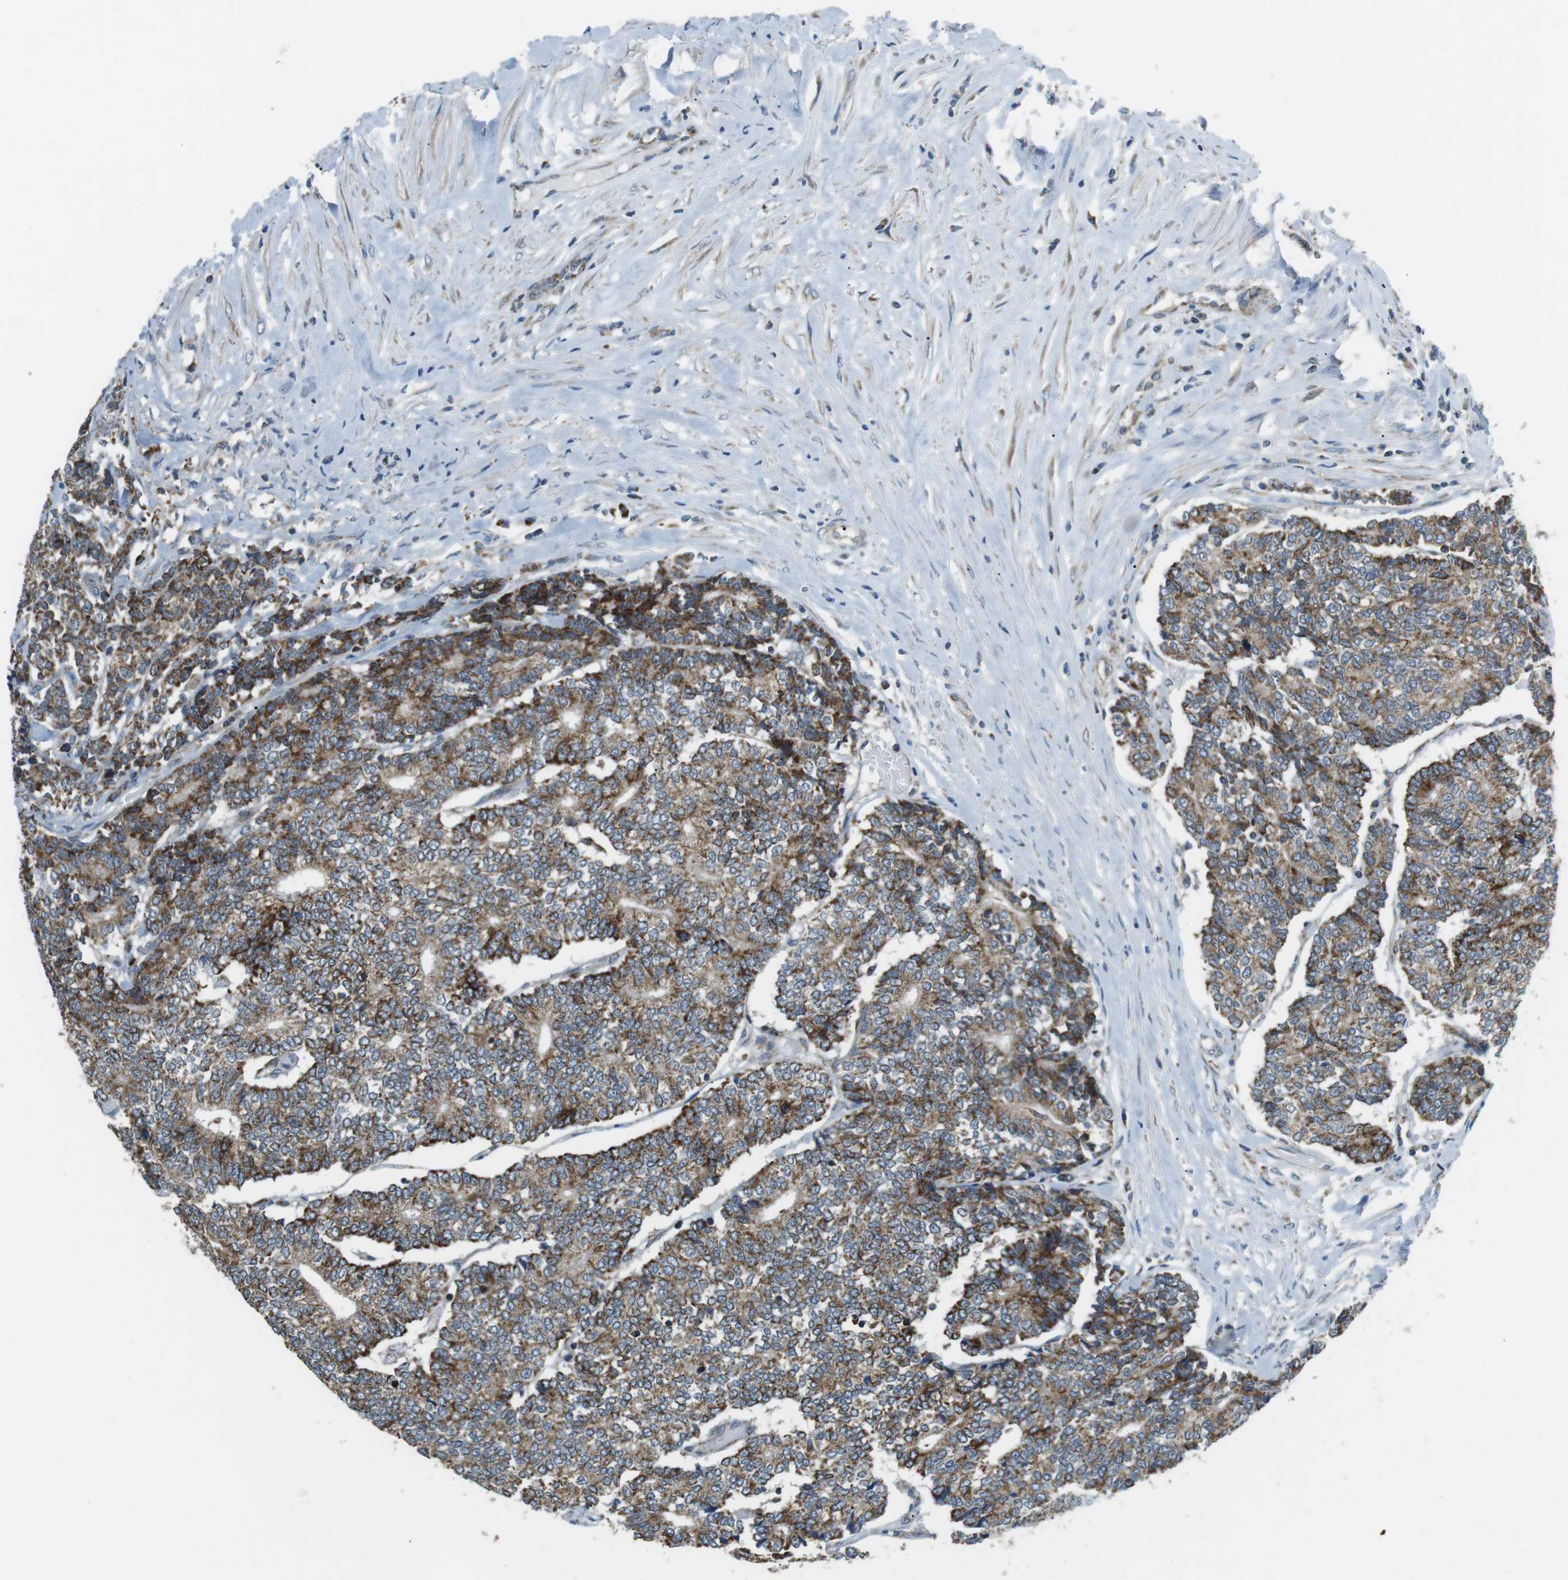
{"staining": {"intensity": "moderate", "quantity": ">75%", "location": "cytoplasmic/membranous"}, "tissue": "prostate cancer", "cell_type": "Tumor cells", "image_type": "cancer", "snomed": [{"axis": "morphology", "description": "Normal tissue, NOS"}, {"axis": "morphology", "description": "Adenocarcinoma, High grade"}, {"axis": "topography", "description": "Prostate"}, {"axis": "topography", "description": "Seminal veicle"}], "caption": "Immunohistochemical staining of prostate adenocarcinoma (high-grade) demonstrates medium levels of moderate cytoplasmic/membranous protein expression in about >75% of tumor cells. (DAB = brown stain, brightfield microscopy at high magnification).", "gene": "BACE1", "patient": {"sex": "male", "age": 55}}